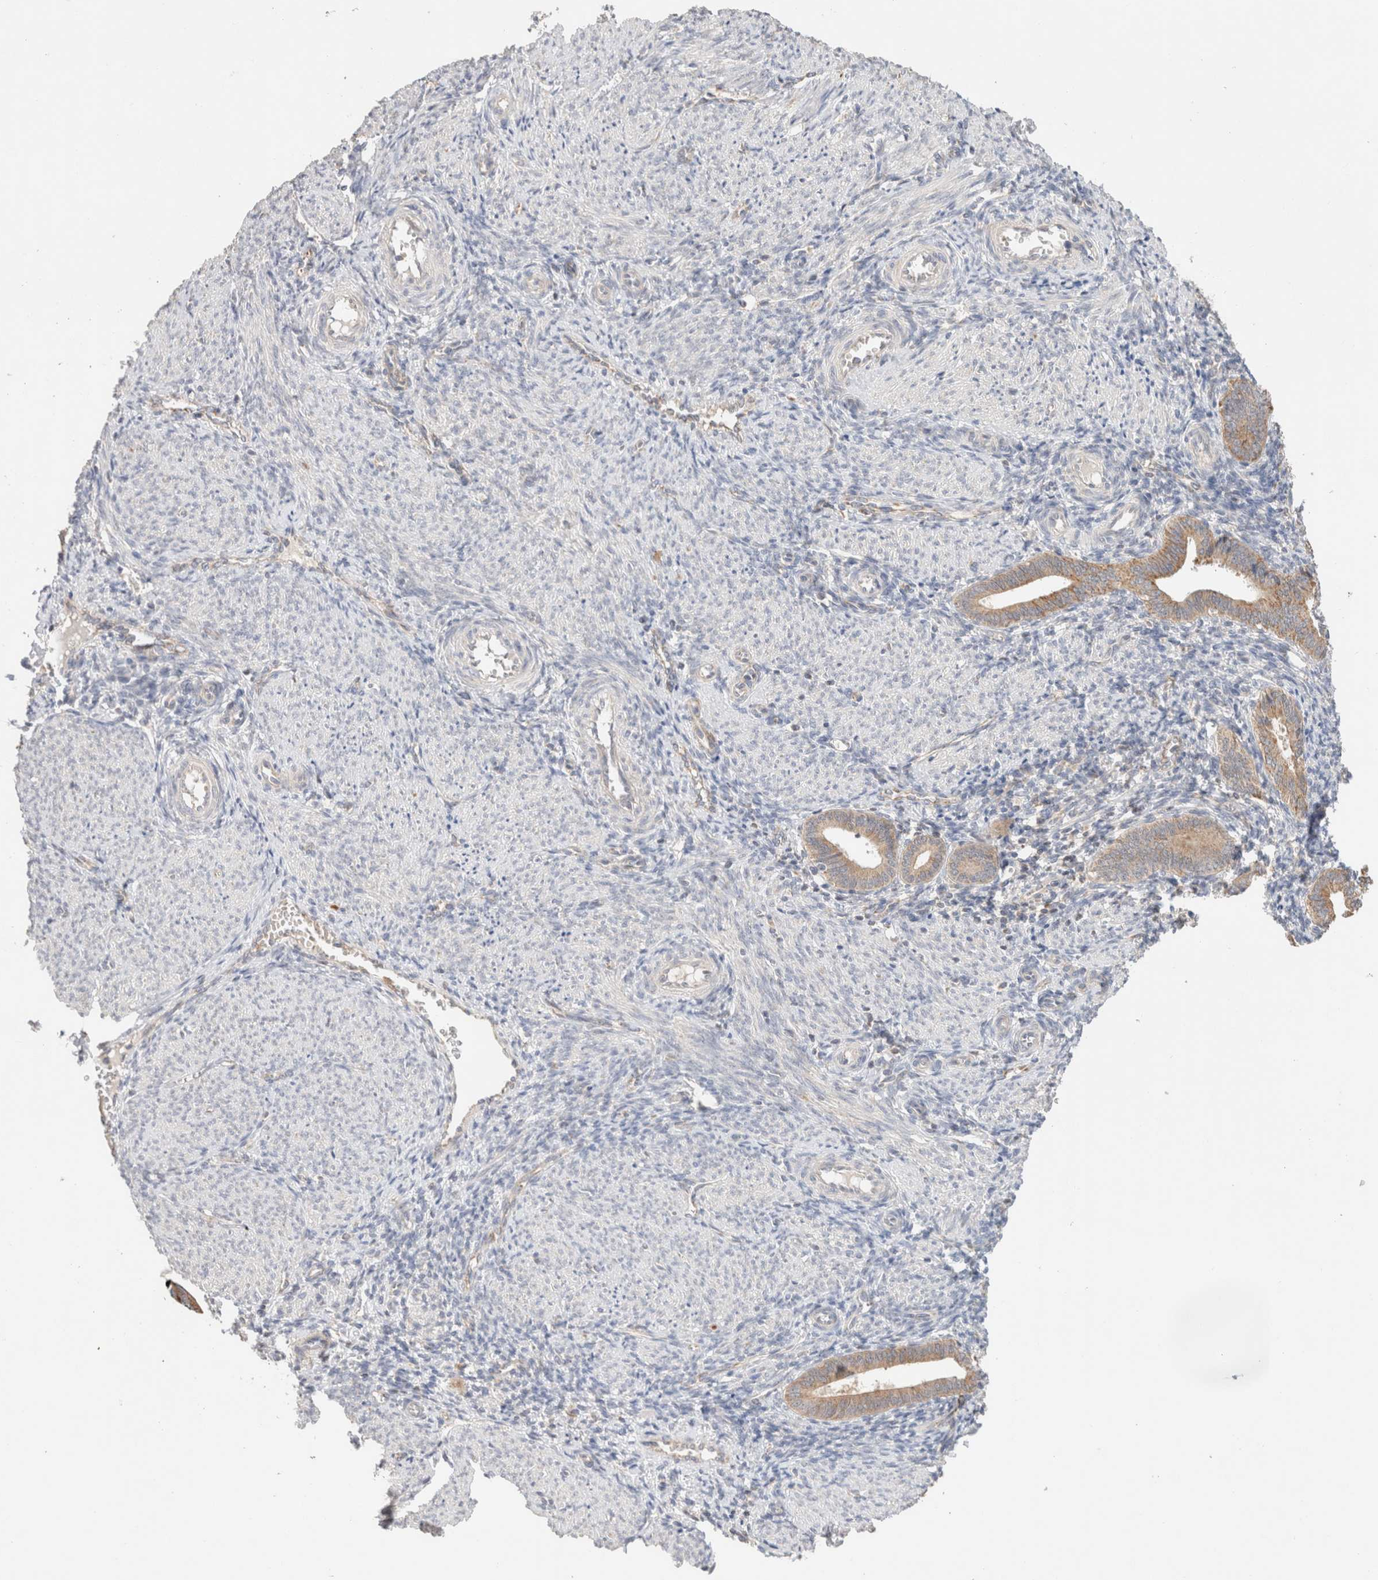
{"staining": {"intensity": "negative", "quantity": "none", "location": "none"}, "tissue": "endometrium", "cell_type": "Cells in endometrial stroma", "image_type": "normal", "snomed": [{"axis": "morphology", "description": "Normal tissue, NOS"}, {"axis": "topography", "description": "Uterus"}, {"axis": "topography", "description": "Endometrium"}], "caption": "Micrograph shows no protein expression in cells in endometrial stroma of unremarkable endometrium.", "gene": "CA13", "patient": {"sex": "female", "age": 33}}